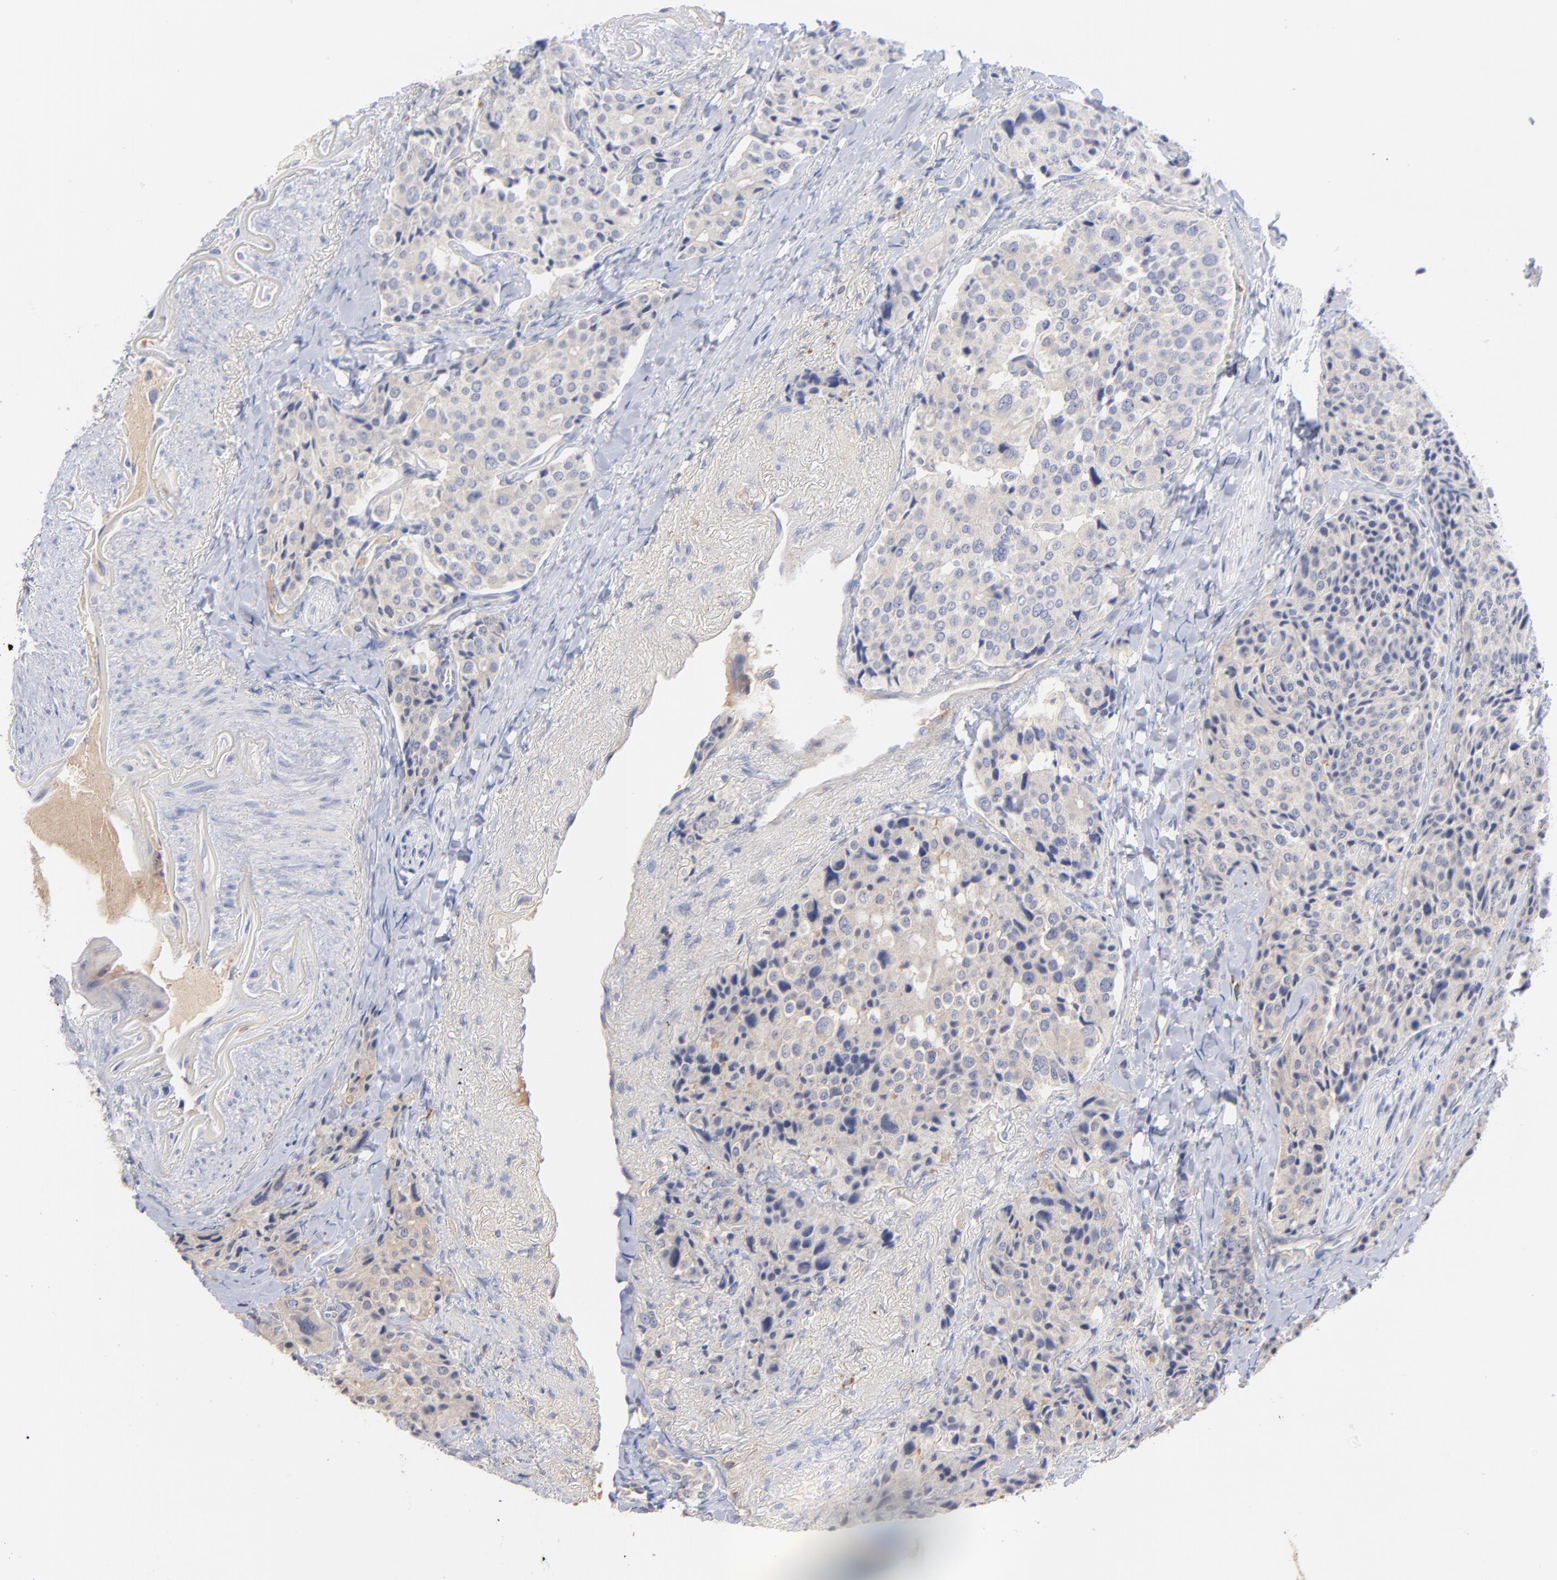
{"staining": {"intensity": "weak", "quantity": "25%-75%", "location": "cytoplasmic/membranous"}, "tissue": "carcinoid", "cell_type": "Tumor cells", "image_type": "cancer", "snomed": [{"axis": "morphology", "description": "Carcinoid, malignant, NOS"}, {"axis": "topography", "description": "Colon"}], "caption": "Carcinoid was stained to show a protein in brown. There is low levels of weak cytoplasmic/membranous staining in about 25%-75% of tumor cells. Nuclei are stained in blue.", "gene": "KREMEN2", "patient": {"sex": "female", "age": 61}}